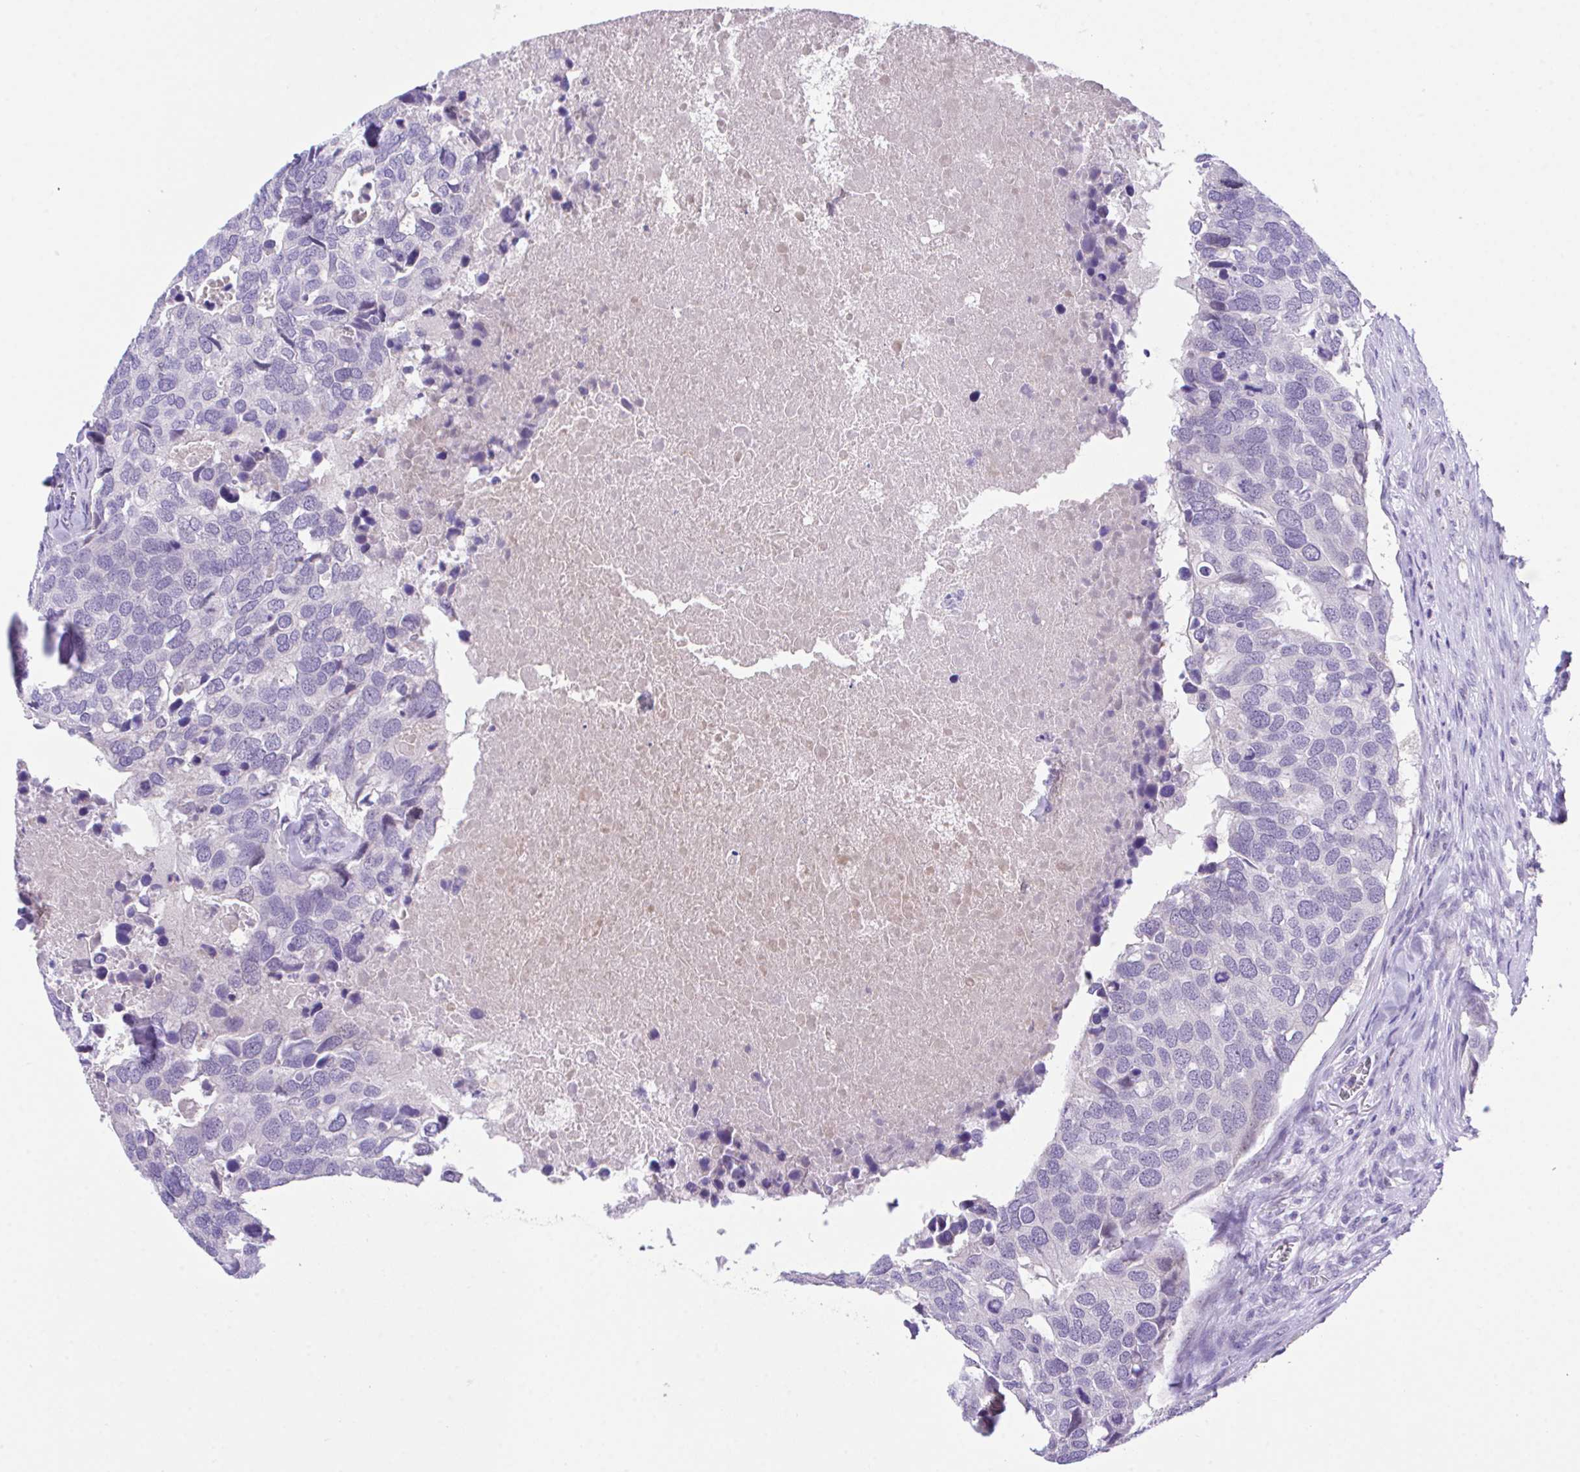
{"staining": {"intensity": "negative", "quantity": "none", "location": "none"}, "tissue": "breast cancer", "cell_type": "Tumor cells", "image_type": "cancer", "snomed": [{"axis": "morphology", "description": "Duct carcinoma"}, {"axis": "topography", "description": "Breast"}], "caption": "DAB immunohistochemical staining of breast cancer (infiltrating ductal carcinoma) demonstrates no significant expression in tumor cells.", "gene": "HOXB4", "patient": {"sex": "female", "age": 83}}